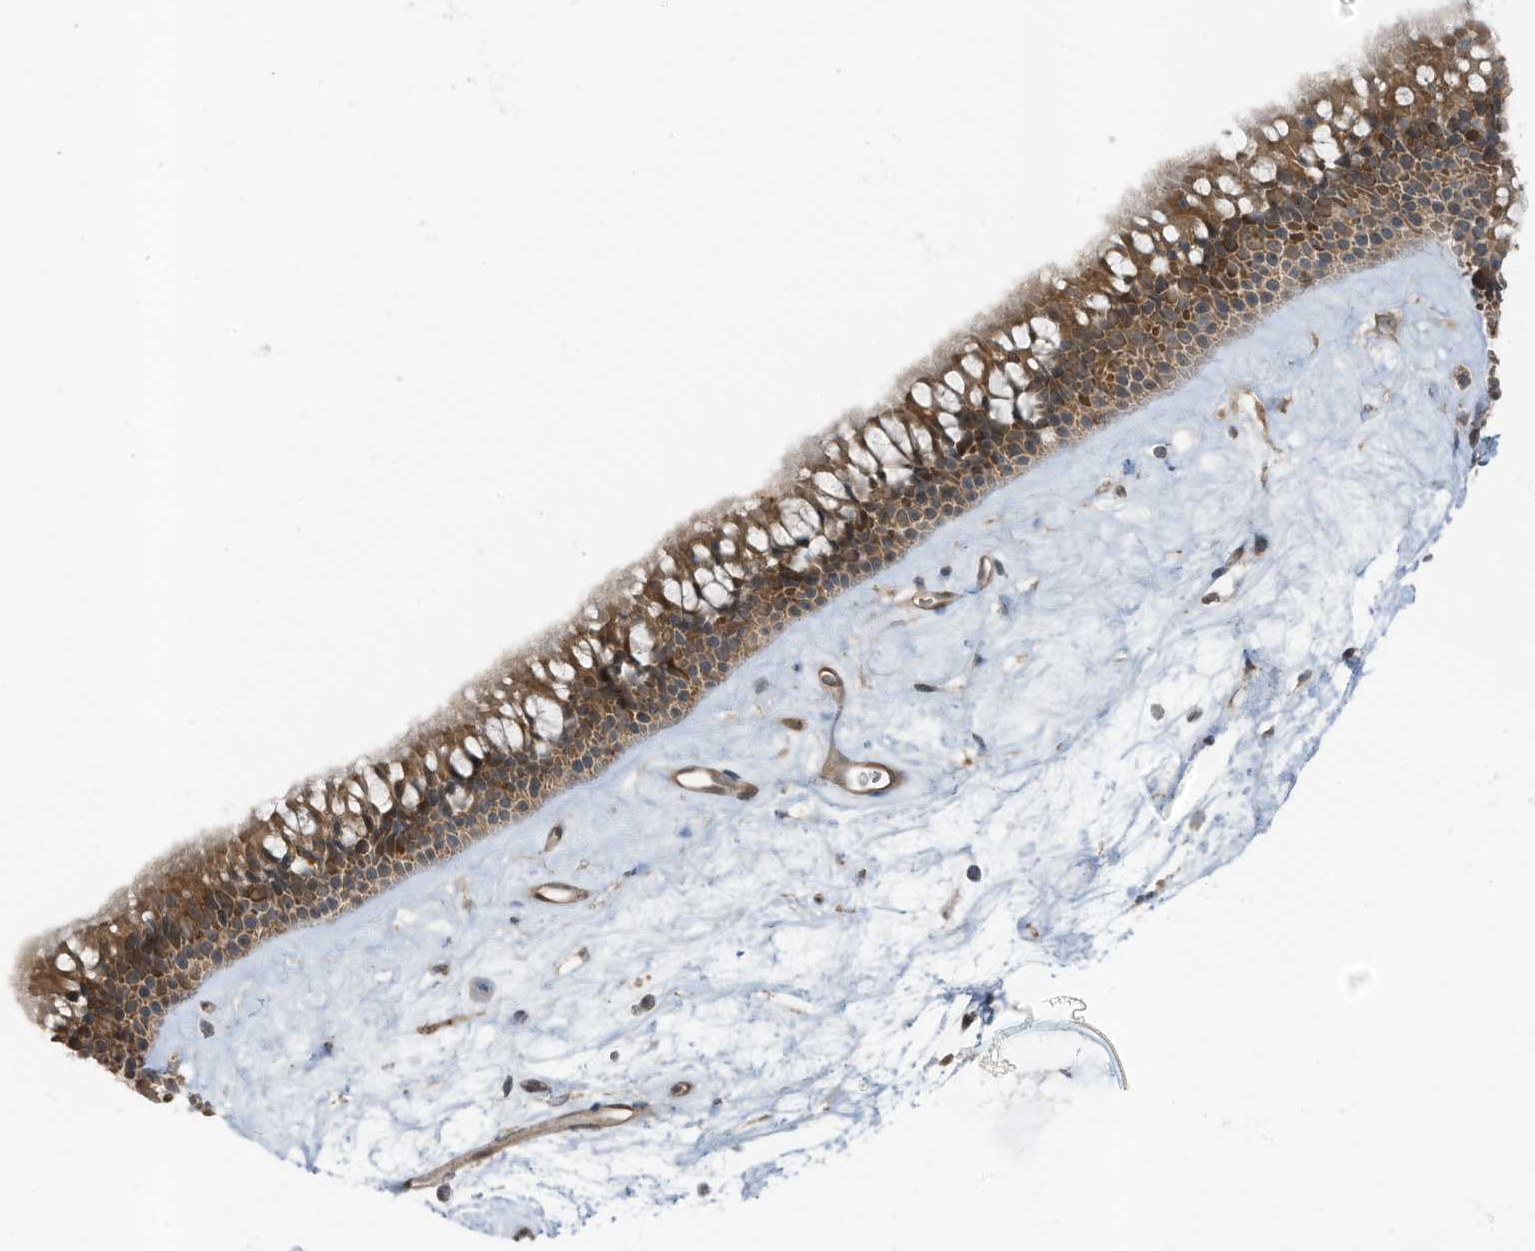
{"staining": {"intensity": "moderate", "quantity": ">75%", "location": "cytoplasmic/membranous"}, "tissue": "nasopharynx", "cell_type": "Respiratory epithelial cells", "image_type": "normal", "snomed": [{"axis": "morphology", "description": "Normal tissue, NOS"}, {"axis": "topography", "description": "Nasopharynx"}], "caption": "Immunohistochemical staining of benign nasopharynx displays >75% levels of moderate cytoplasmic/membranous protein expression in about >75% of respiratory epithelial cells. The staining was performed using DAB (3,3'-diaminobenzidine) to visualize the protein expression in brown, while the nuclei were stained in blue with hematoxylin (Magnification: 20x).", "gene": "TXNDC9", "patient": {"sex": "male", "age": 64}}